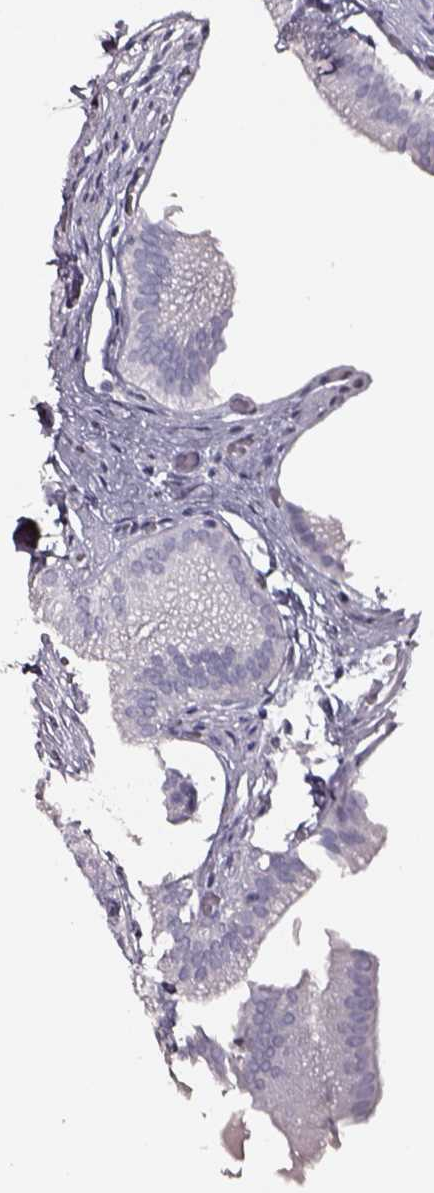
{"staining": {"intensity": "negative", "quantity": "none", "location": "none"}, "tissue": "gallbladder", "cell_type": "Glandular cells", "image_type": "normal", "snomed": [{"axis": "morphology", "description": "Normal tissue, NOS"}, {"axis": "topography", "description": "Gallbladder"}, {"axis": "topography", "description": "Peripheral nerve tissue"}], "caption": "Immunohistochemical staining of normal gallbladder exhibits no significant expression in glandular cells. (DAB immunohistochemistry (IHC), high magnification).", "gene": "DPEP1", "patient": {"sex": "male", "age": 17}}